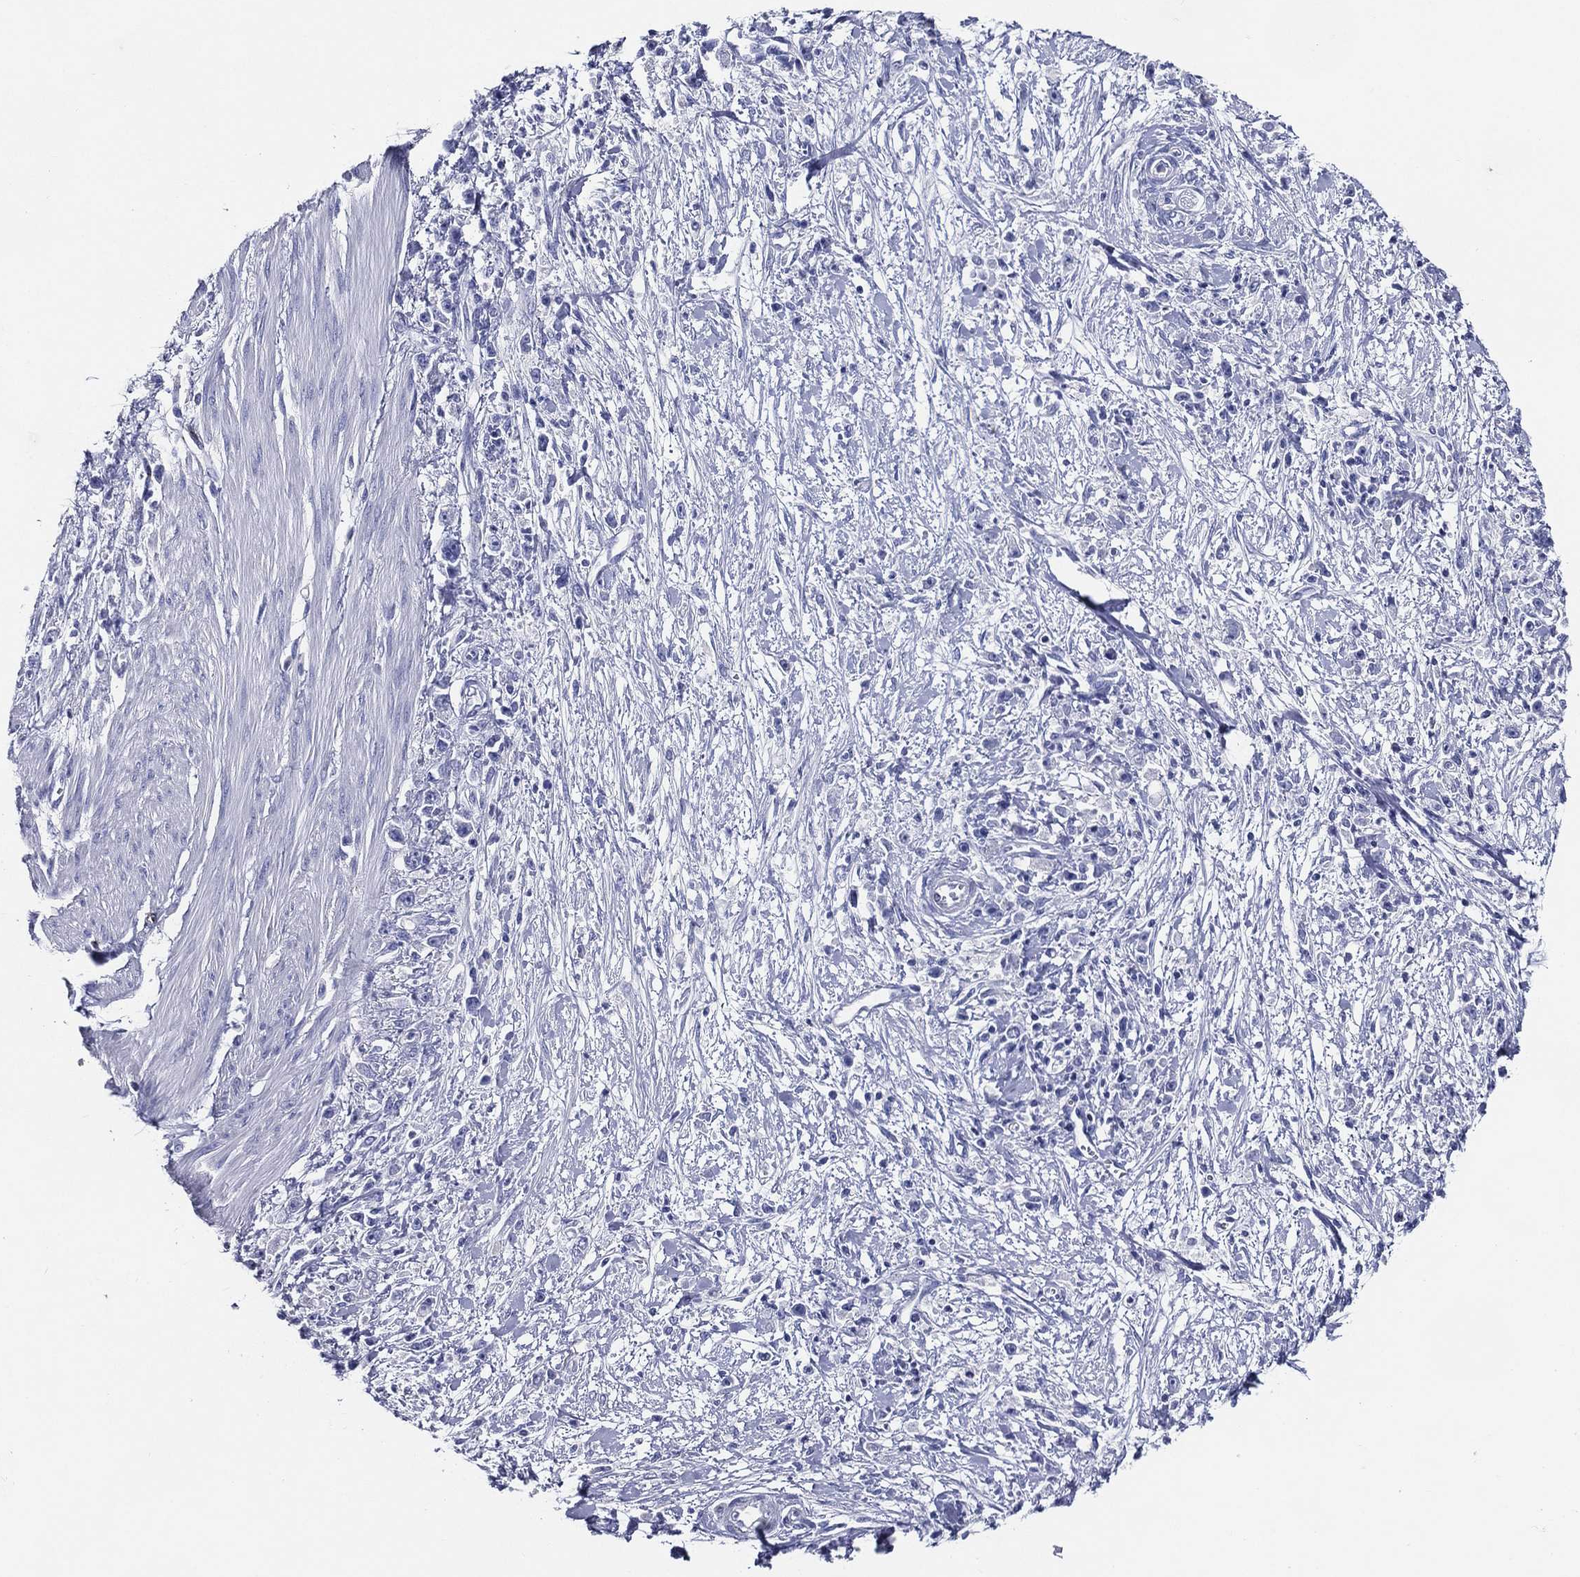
{"staining": {"intensity": "negative", "quantity": "none", "location": "none"}, "tissue": "stomach cancer", "cell_type": "Tumor cells", "image_type": "cancer", "snomed": [{"axis": "morphology", "description": "Adenocarcinoma, NOS"}, {"axis": "topography", "description": "Stomach"}], "caption": "A high-resolution image shows immunohistochemistry (IHC) staining of stomach adenocarcinoma, which displays no significant positivity in tumor cells.", "gene": "ACE2", "patient": {"sex": "female", "age": 59}}